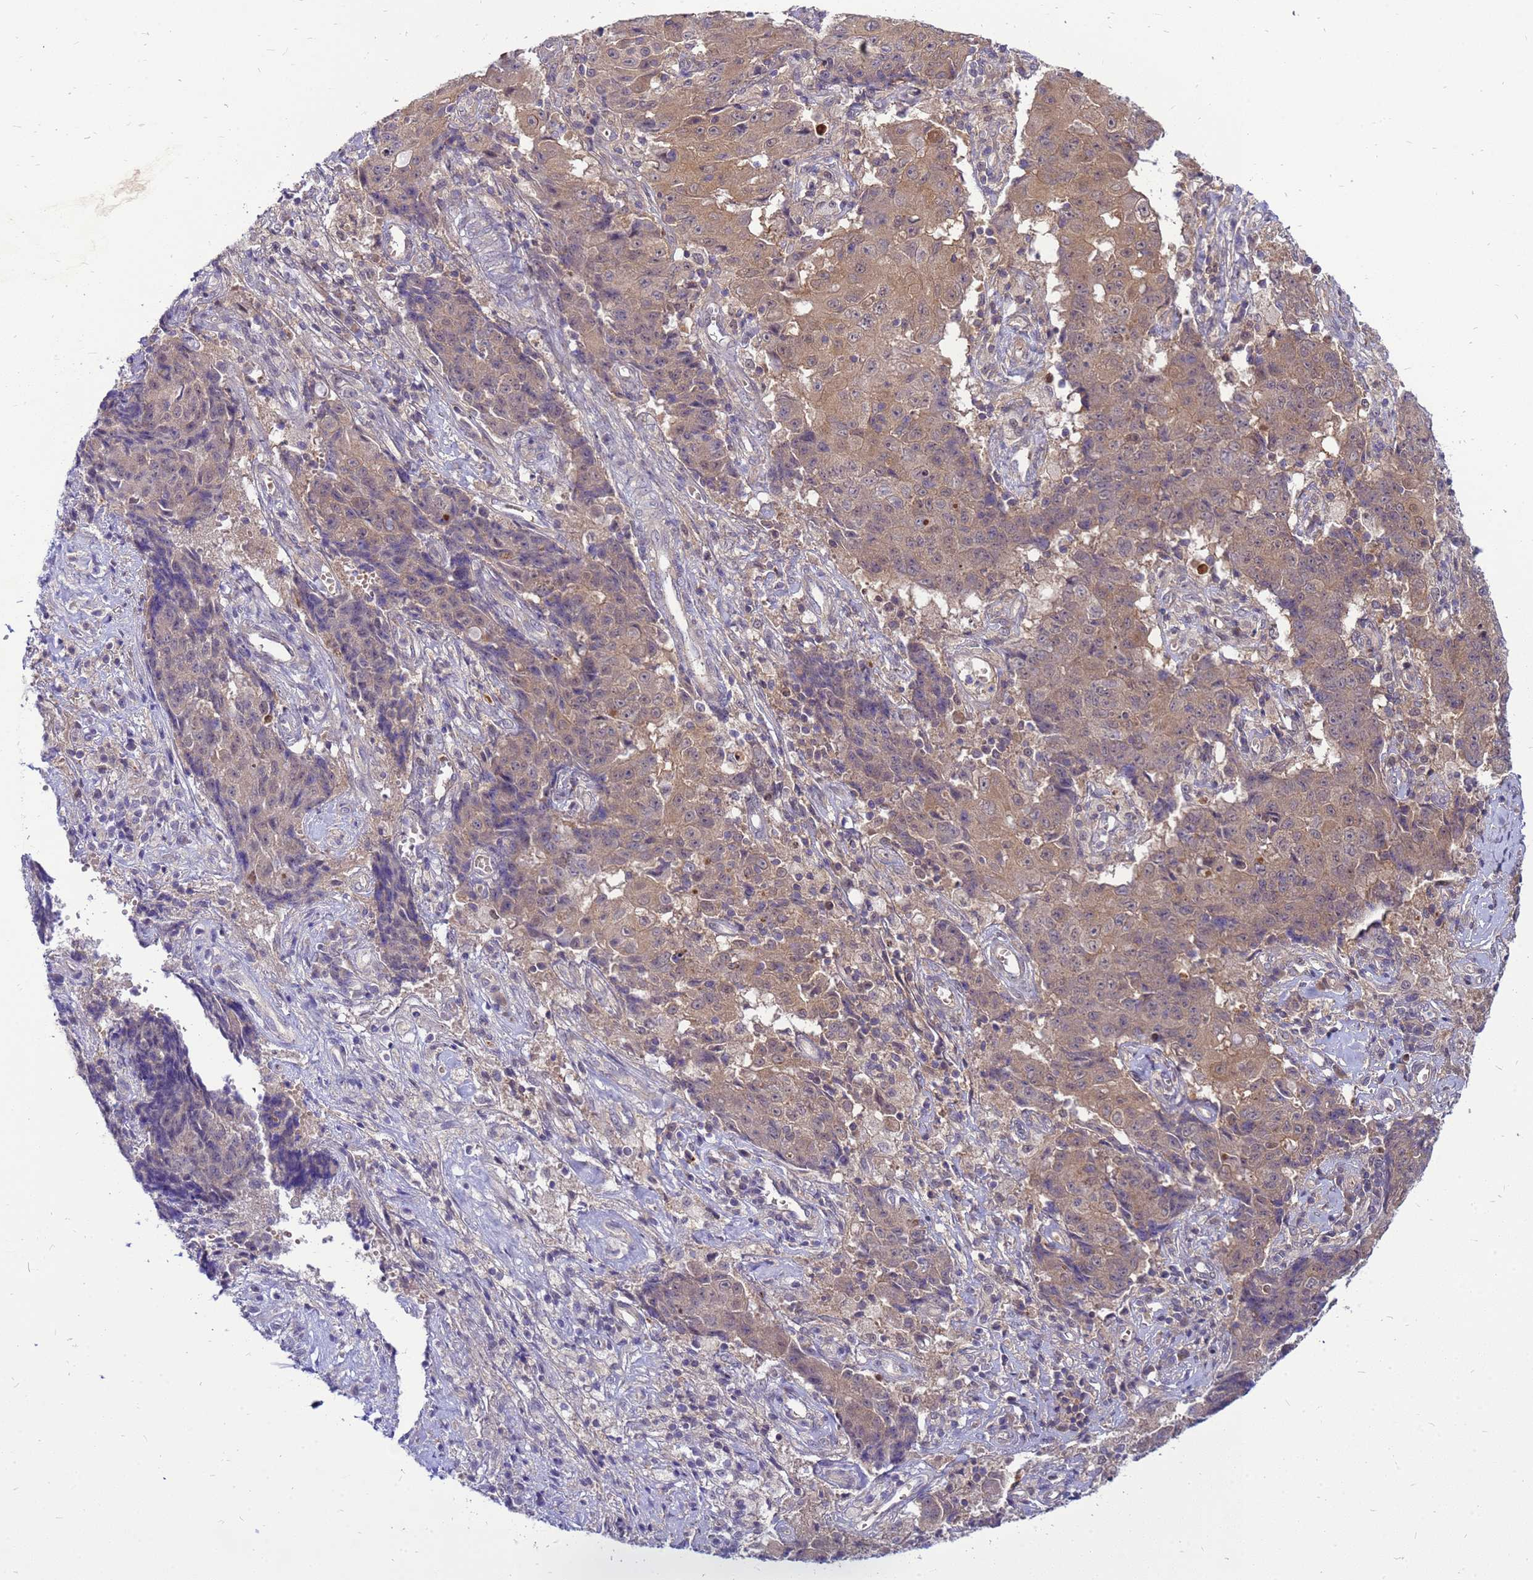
{"staining": {"intensity": "weak", "quantity": "25%-75%", "location": "cytoplasmic/membranous"}, "tissue": "ovarian cancer", "cell_type": "Tumor cells", "image_type": "cancer", "snomed": [{"axis": "morphology", "description": "Carcinoma, endometroid"}, {"axis": "topography", "description": "Ovary"}], "caption": "Immunohistochemical staining of human ovarian cancer exhibits weak cytoplasmic/membranous protein expression in approximately 25%-75% of tumor cells.", "gene": "ENOPH1", "patient": {"sex": "female", "age": 42}}